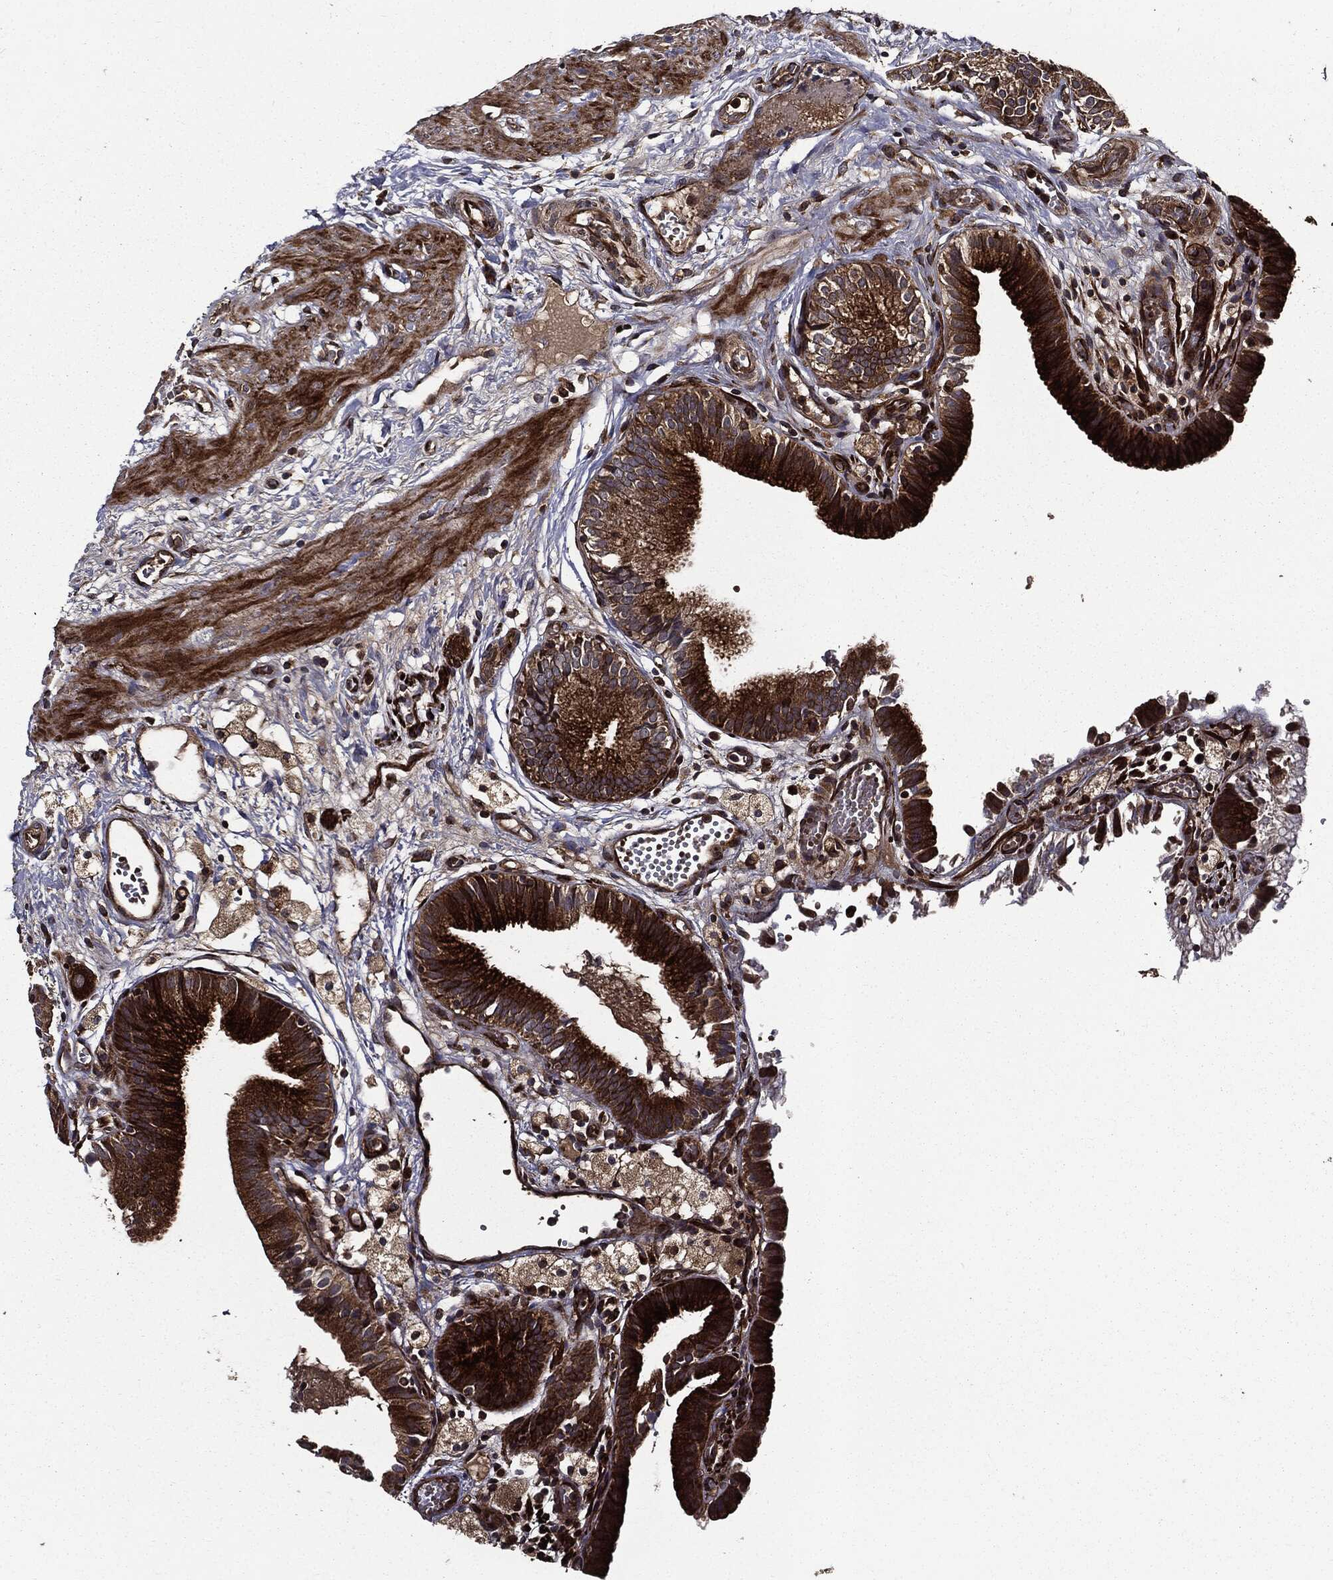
{"staining": {"intensity": "strong", "quantity": ">75%", "location": "cytoplasmic/membranous"}, "tissue": "gallbladder", "cell_type": "Glandular cells", "image_type": "normal", "snomed": [{"axis": "morphology", "description": "Normal tissue, NOS"}, {"axis": "topography", "description": "Gallbladder"}], "caption": "An image of human gallbladder stained for a protein demonstrates strong cytoplasmic/membranous brown staining in glandular cells.", "gene": "HTT", "patient": {"sex": "female", "age": 24}}